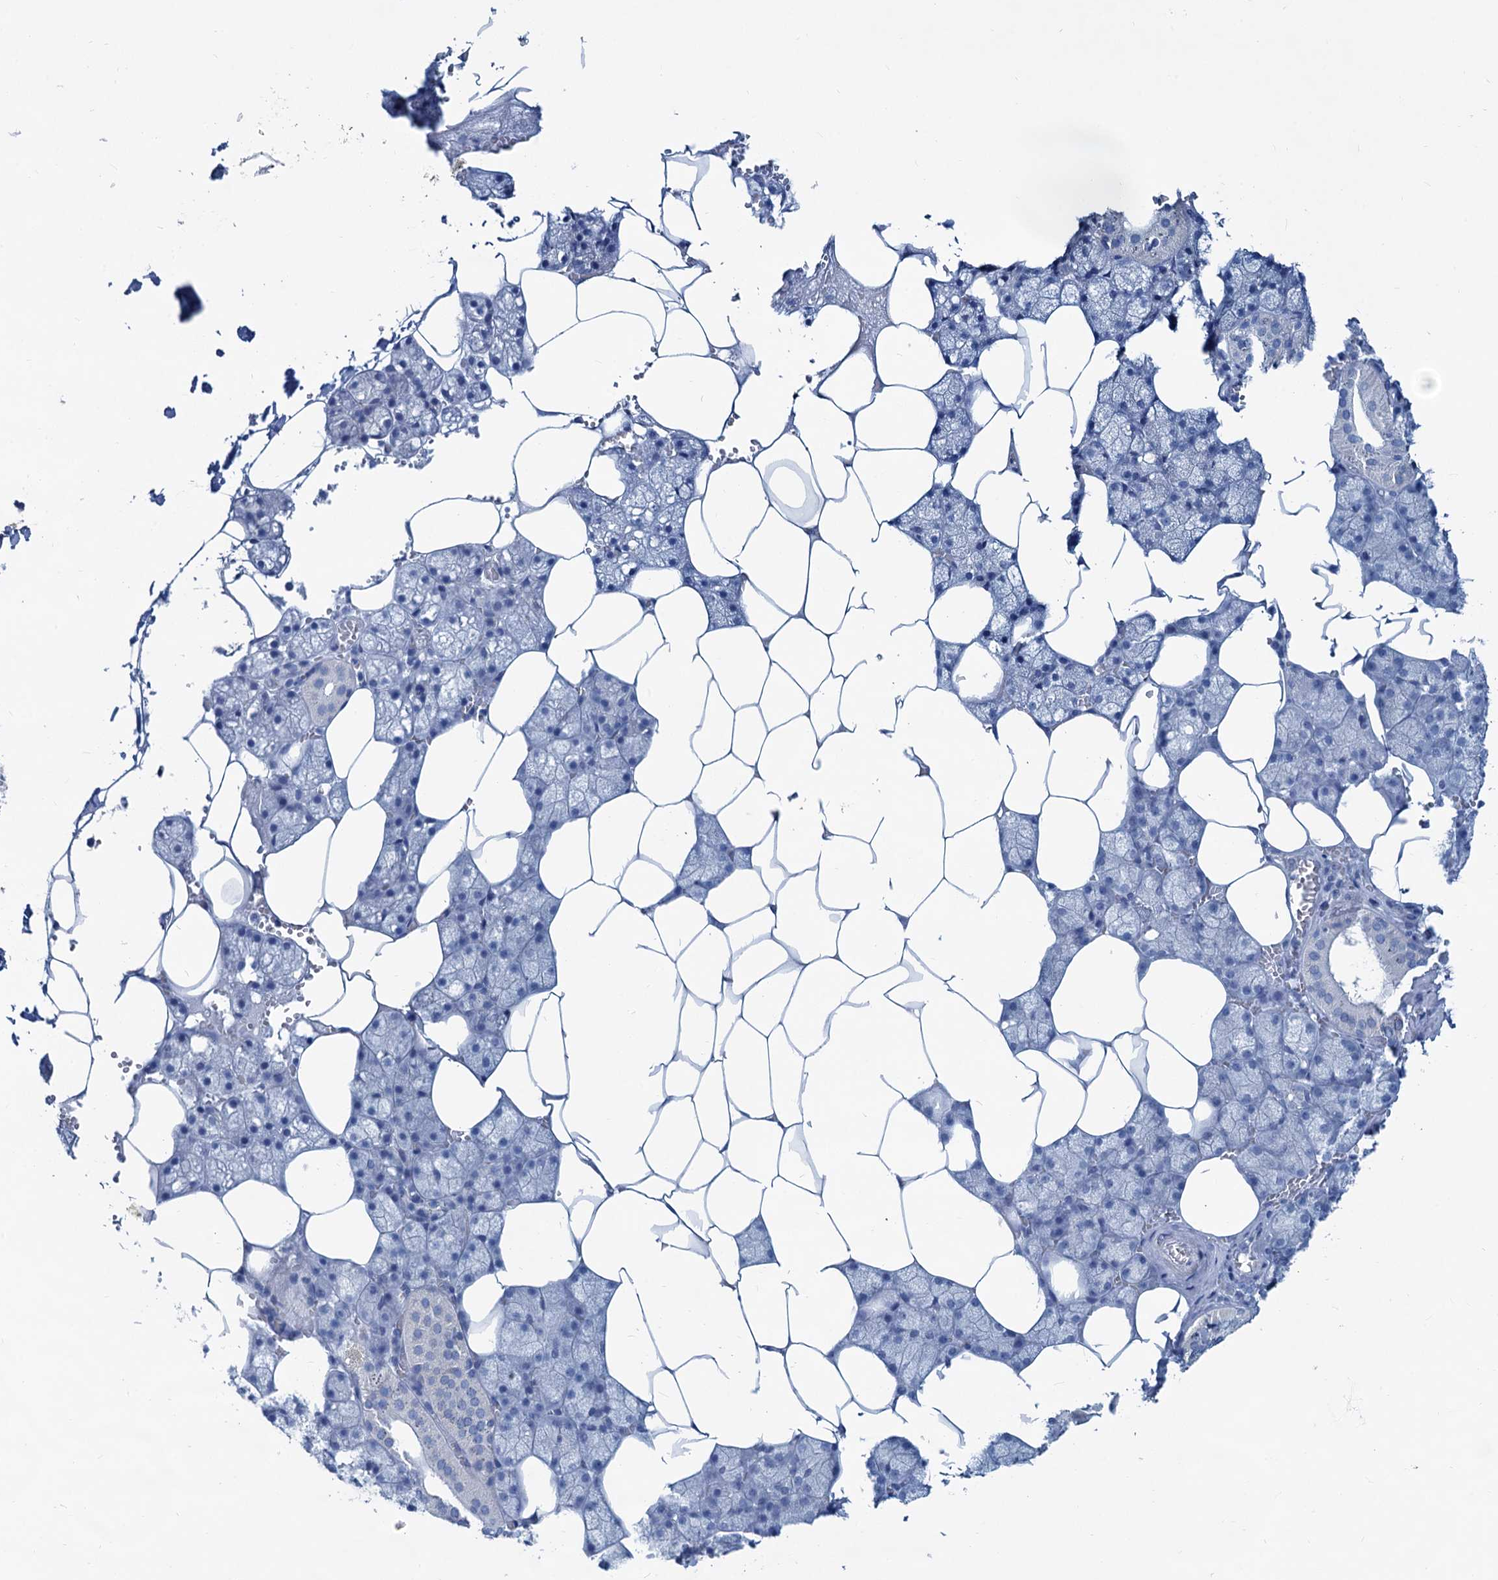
{"staining": {"intensity": "negative", "quantity": "none", "location": "none"}, "tissue": "salivary gland", "cell_type": "Glandular cells", "image_type": "normal", "snomed": [{"axis": "morphology", "description": "Normal tissue, NOS"}, {"axis": "topography", "description": "Salivary gland"}], "caption": "Immunohistochemistry (IHC) micrograph of normal salivary gland: salivary gland stained with DAB (3,3'-diaminobenzidine) exhibits no significant protein expression in glandular cells. The staining is performed using DAB (3,3'-diaminobenzidine) brown chromogen with nuclei counter-stained in using hematoxylin.", "gene": "SLC1A3", "patient": {"sex": "male", "age": 62}}